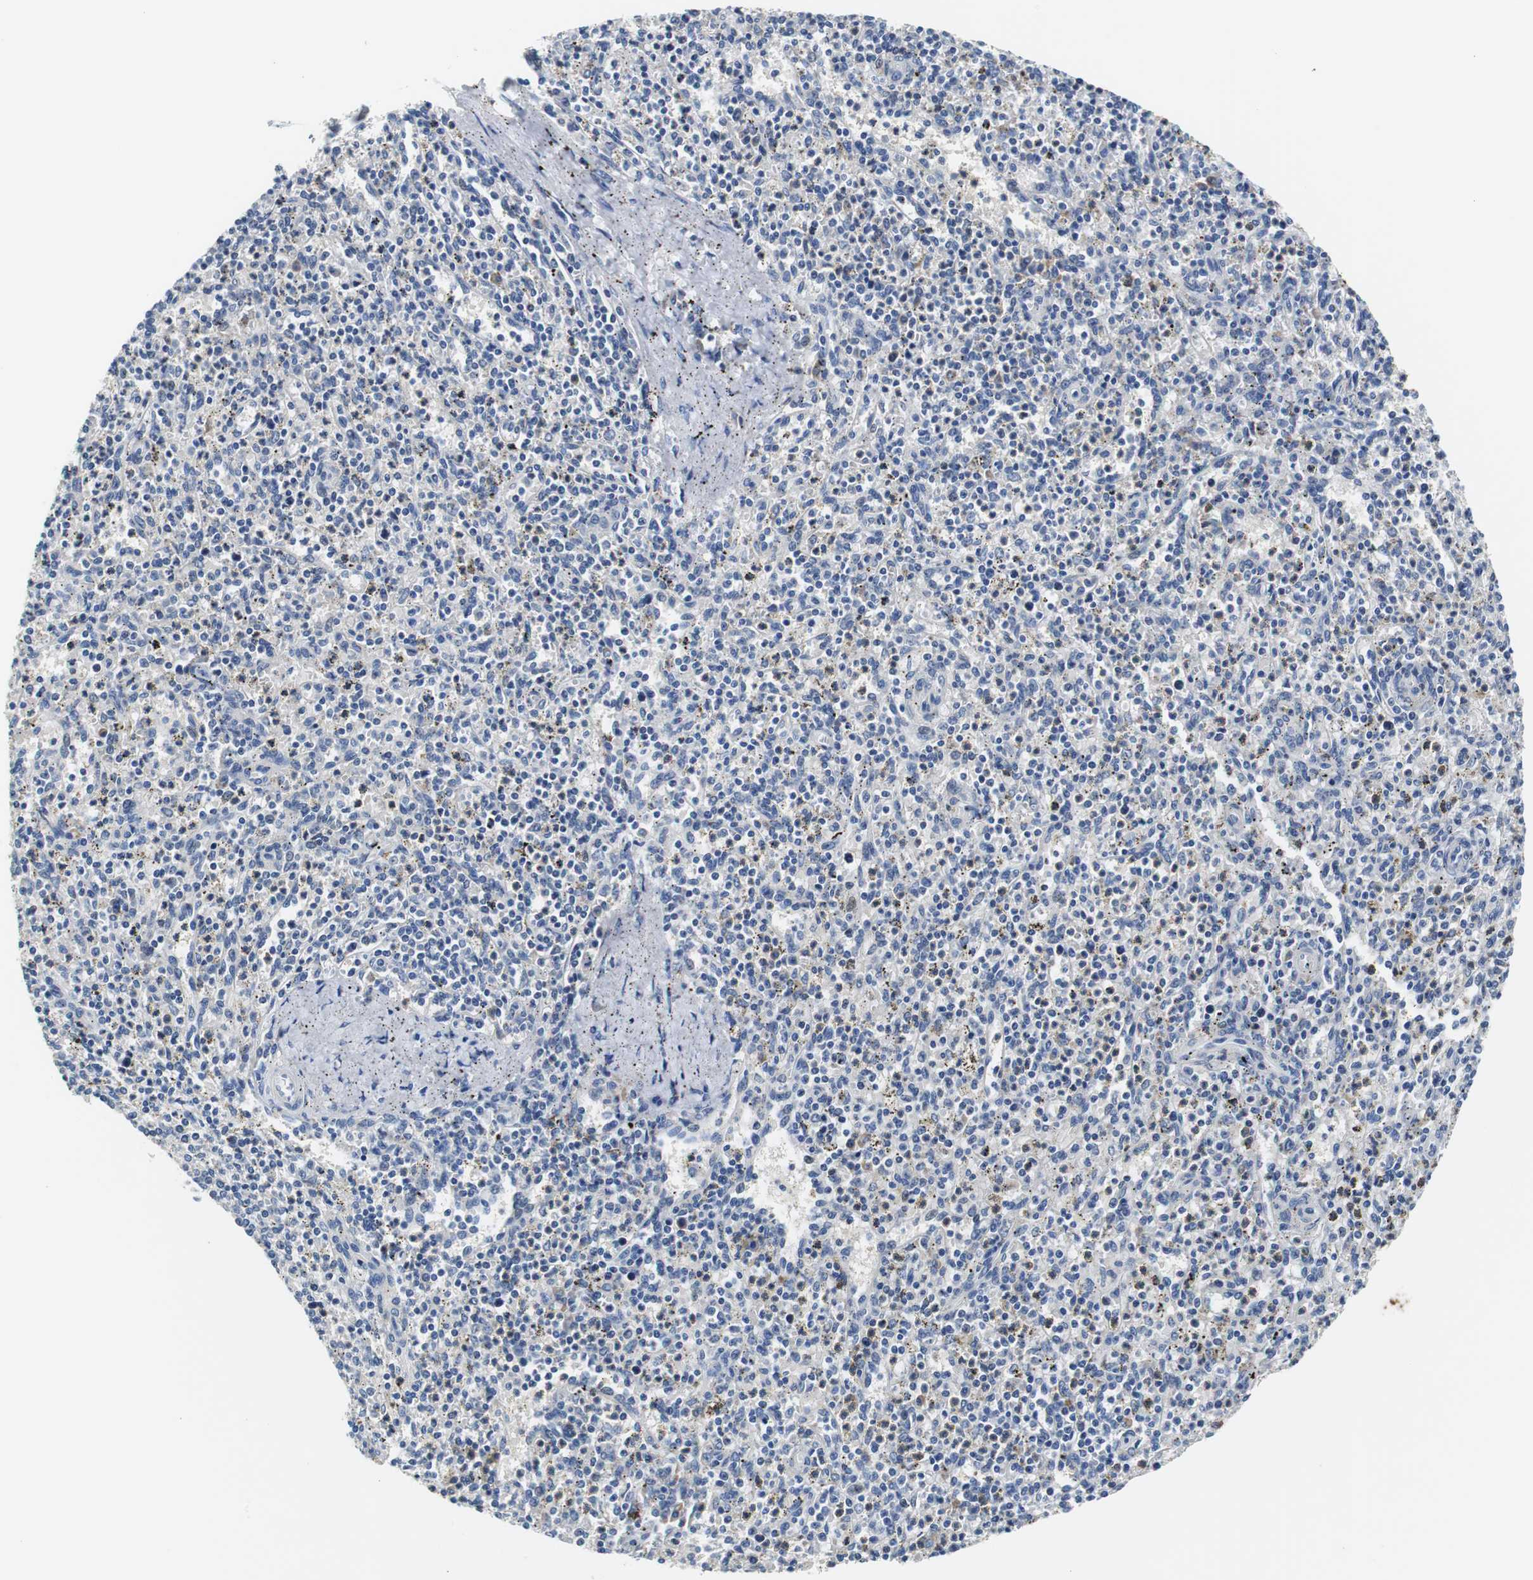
{"staining": {"intensity": "negative", "quantity": "none", "location": "none"}, "tissue": "spleen", "cell_type": "Cells in red pulp", "image_type": "normal", "snomed": [{"axis": "morphology", "description": "Normal tissue, NOS"}, {"axis": "topography", "description": "Spleen"}], "caption": "Immunohistochemical staining of unremarkable spleen displays no significant staining in cells in red pulp. (Brightfield microscopy of DAB IHC at high magnification).", "gene": "PCK1", "patient": {"sex": "male", "age": 72}}